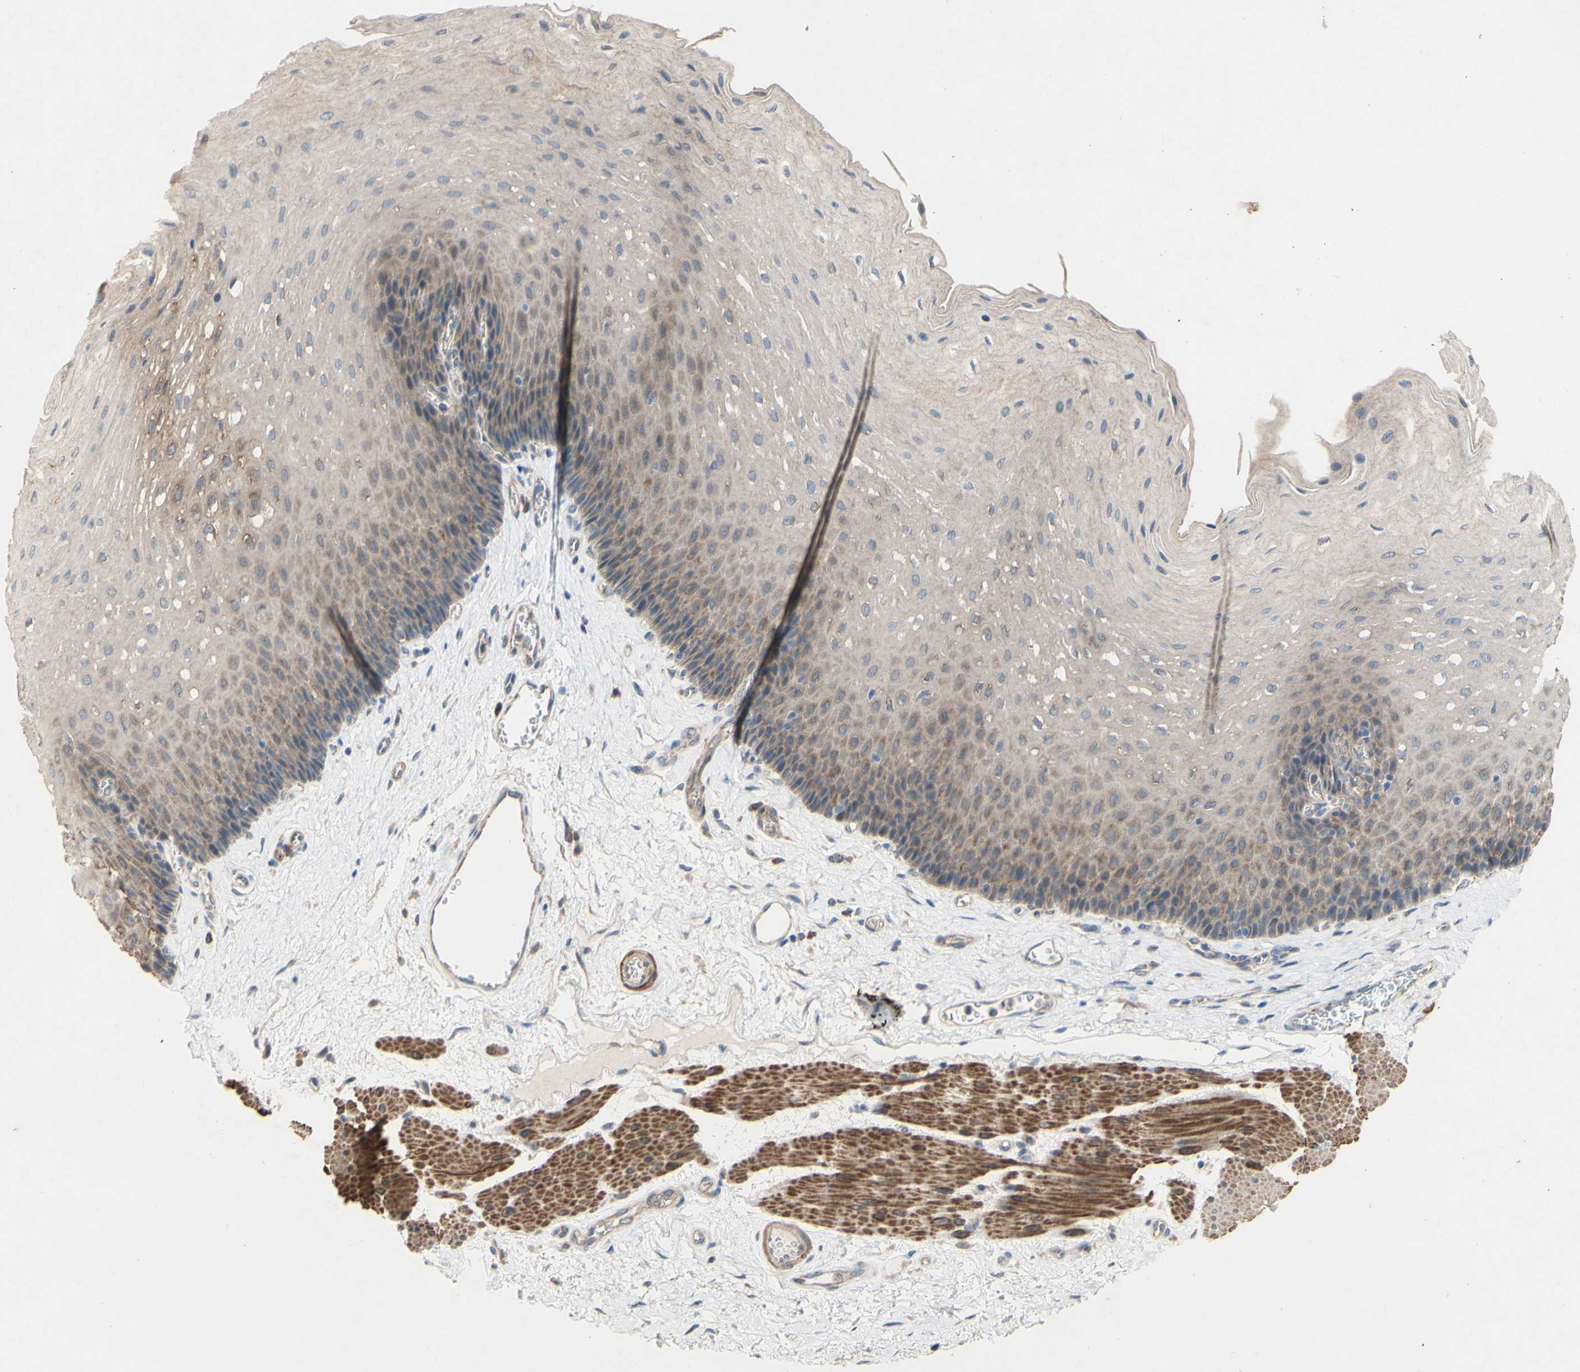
{"staining": {"intensity": "moderate", "quantity": ">75%", "location": "cytoplasmic/membranous"}, "tissue": "esophagus", "cell_type": "Squamous epithelial cells", "image_type": "normal", "snomed": [{"axis": "morphology", "description": "Normal tissue, NOS"}, {"axis": "topography", "description": "Esophagus"}], "caption": "Immunohistochemical staining of unremarkable human esophagus reveals moderate cytoplasmic/membranous protein positivity in about >75% of squamous epithelial cells.", "gene": "PDGFB", "patient": {"sex": "female", "age": 72}}